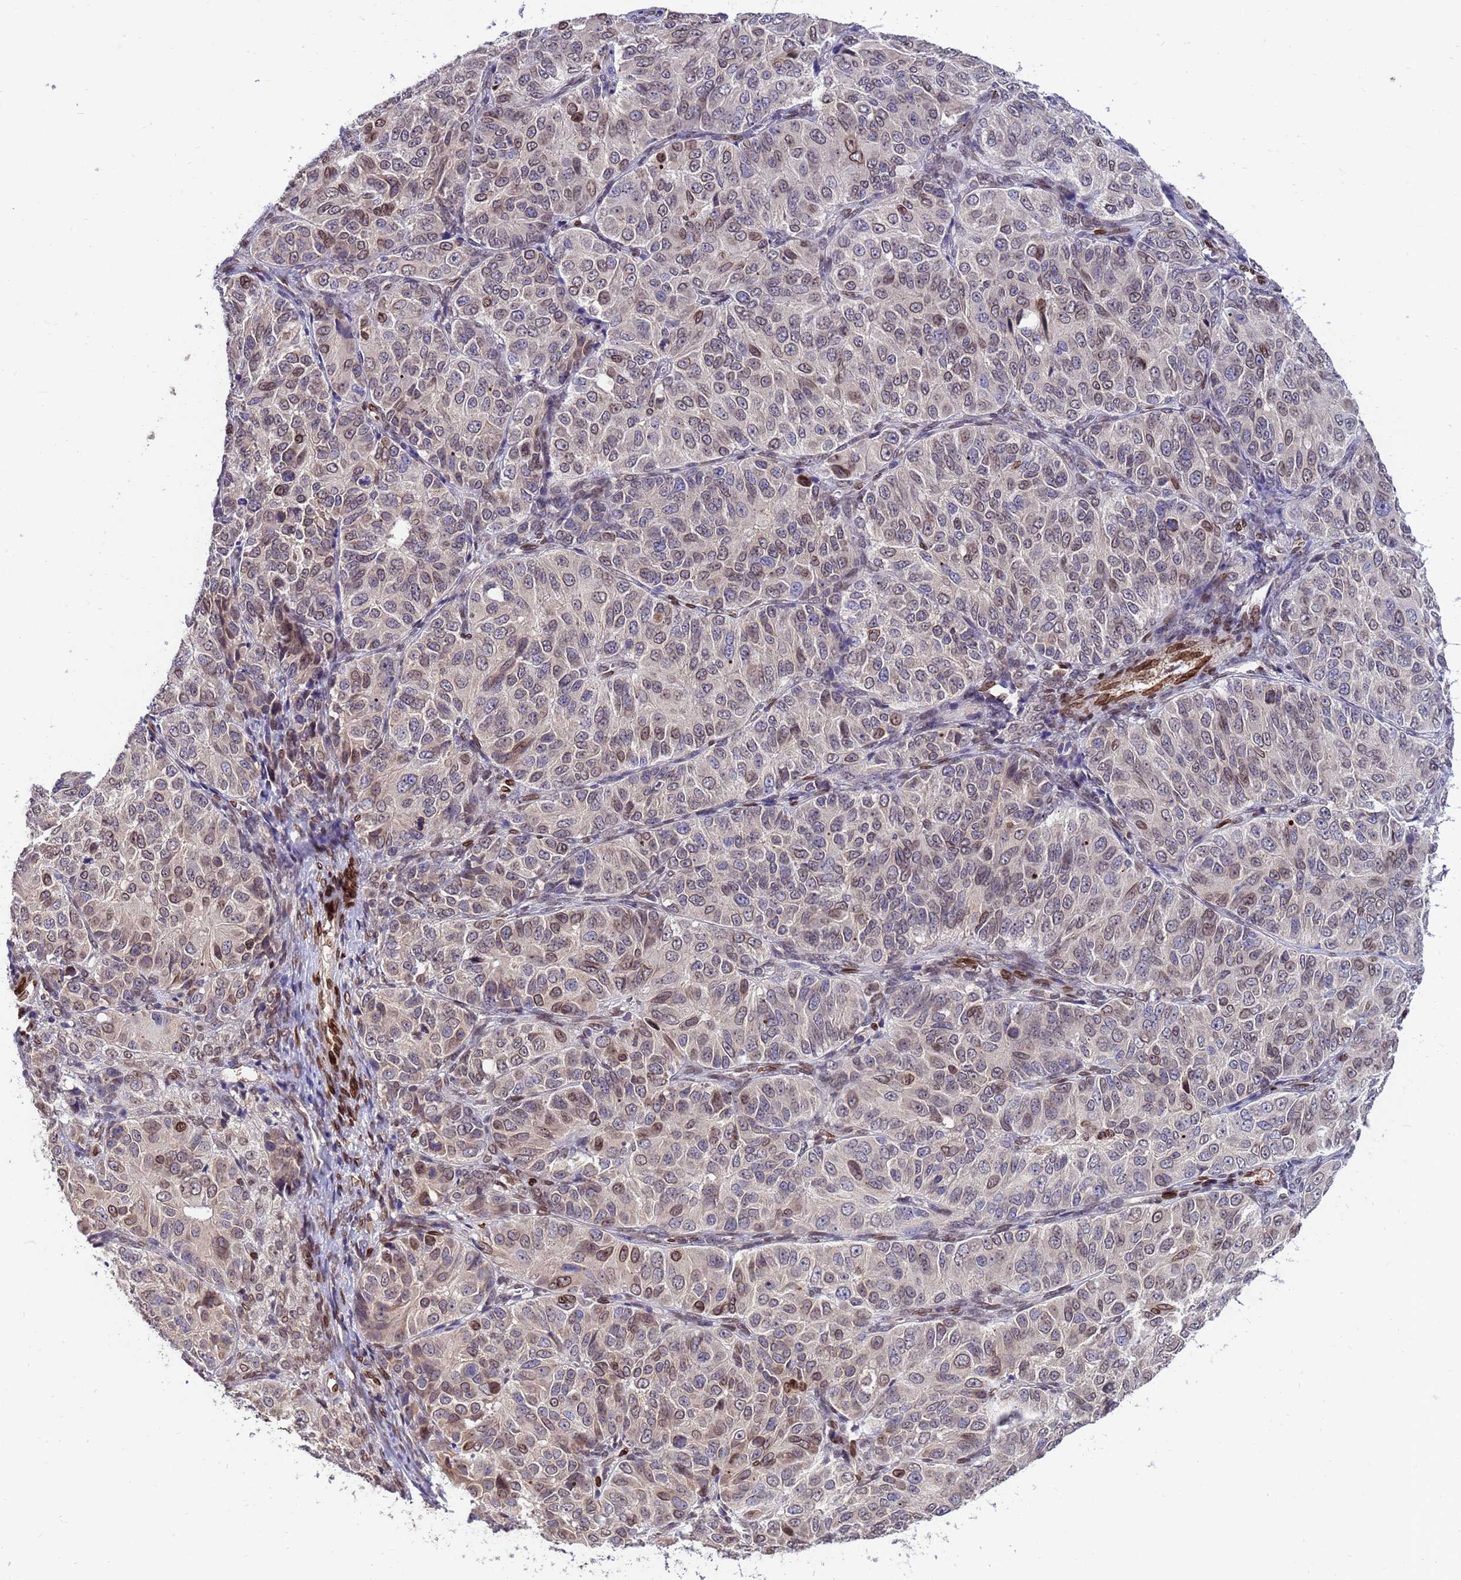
{"staining": {"intensity": "moderate", "quantity": "<25%", "location": "cytoplasmic/membranous,nuclear"}, "tissue": "ovarian cancer", "cell_type": "Tumor cells", "image_type": "cancer", "snomed": [{"axis": "morphology", "description": "Carcinoma, endometroid"}, {"axis": "topography", "description": "Ovary"}], "caption": "This is a photomicrograph of immunohistochemistry (IHC) staining of ovarian endometroid carcinoma, which shows moderate staining in the cytoplasmic/membranous and nuclear of tumor cells.", "gene": "GPR135", "patient": {"sex": "female", "age": 51}}